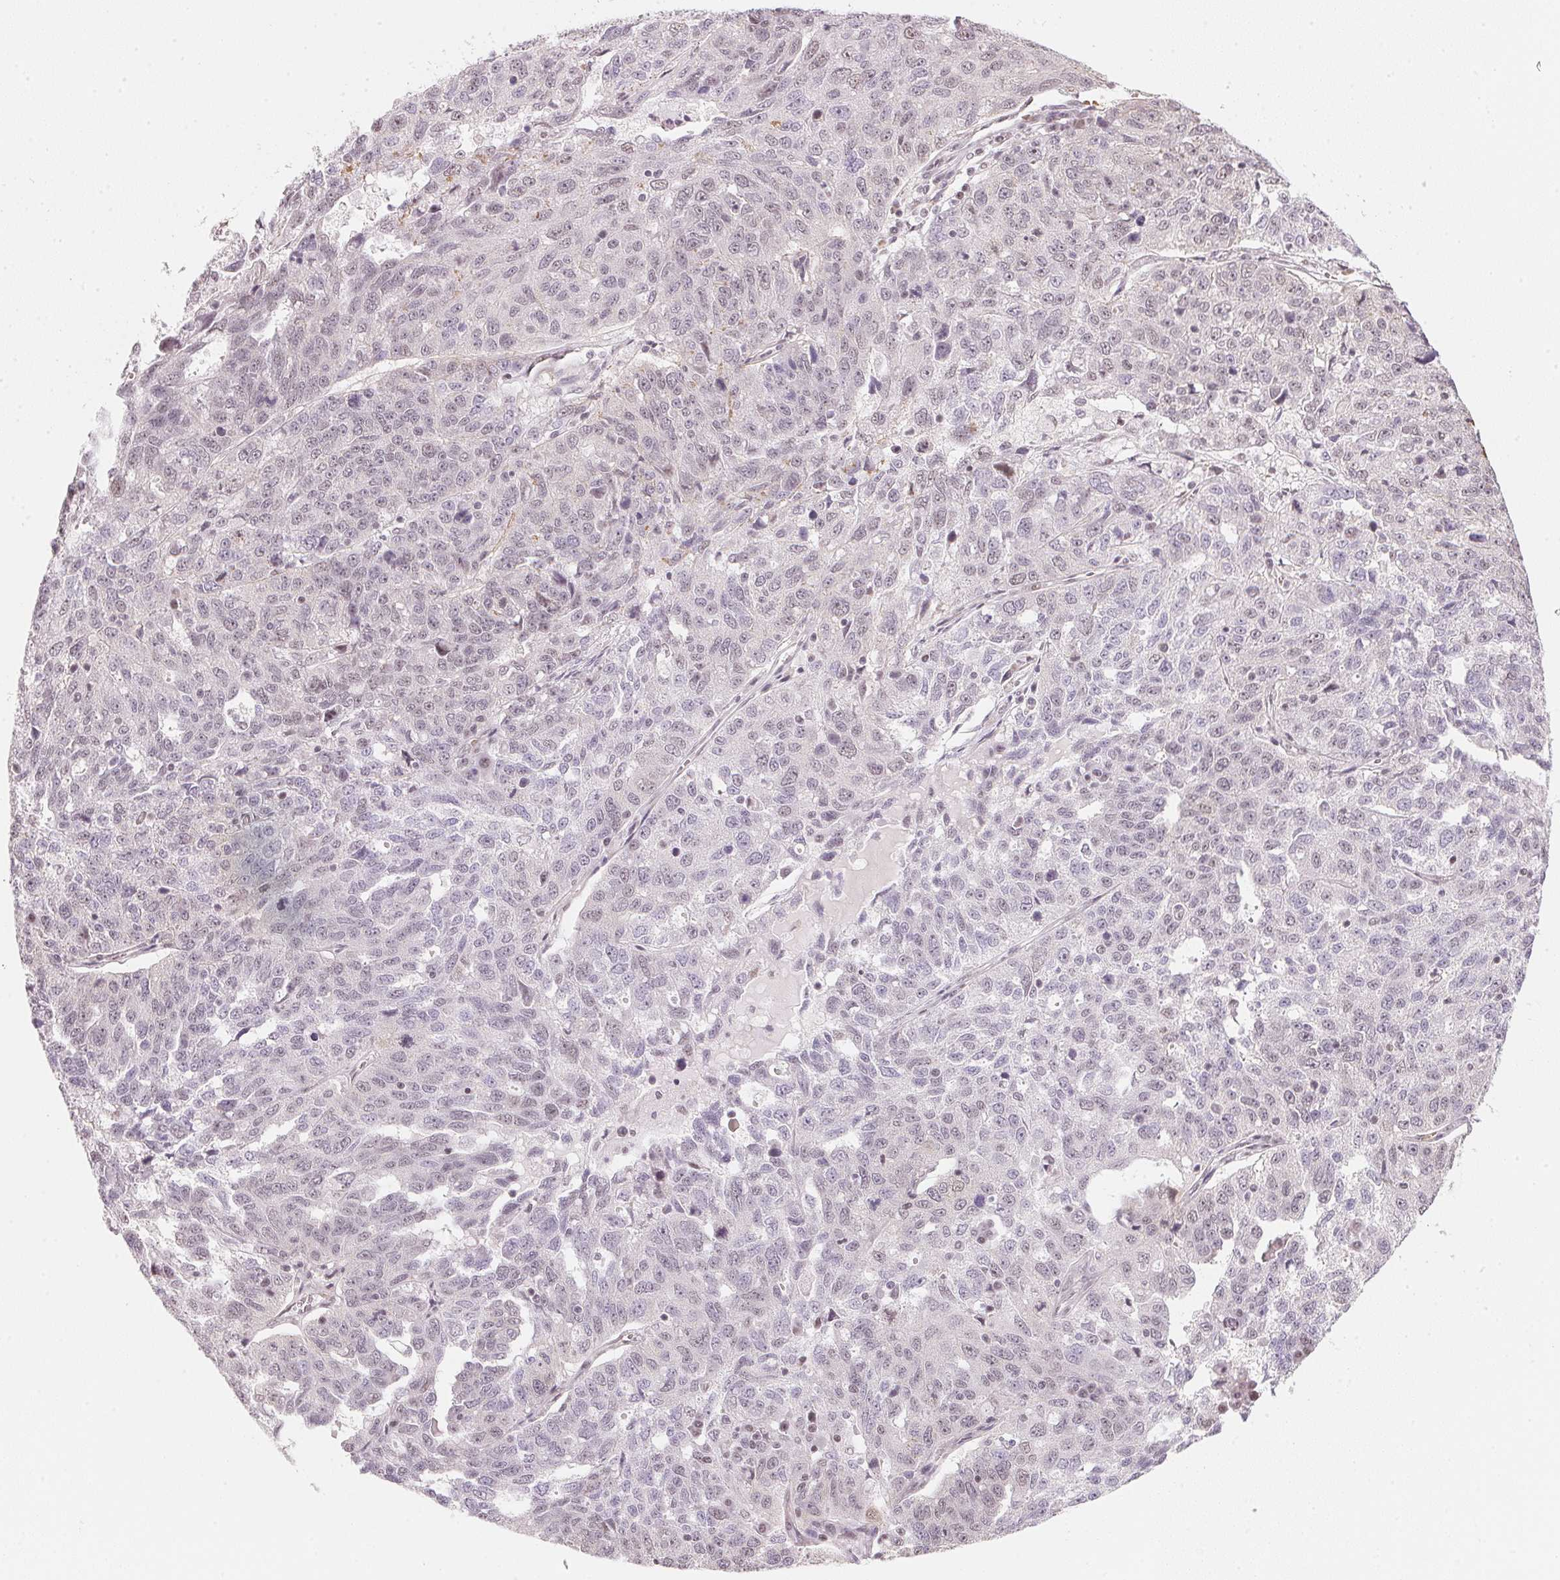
{"staining": {"intensity": "negative", "quantity": "none", "location": "none"}, "tissue": "ovarian cancer", "cell_type": "Tumor cells", "image_type": "cancer", "snomed": [{"axis": "morphology", "description": "Cystadenocarcinoma, serous, NOS"}, {"axis": "topography", "description": "Ovary"}], "caption": "An image of human ovarian cancer (serous cystadenocarcinoma) is negative for staining in tumor cells. (DAB immunohistochemistry (IHC), high magnification).", "gene": "KAT6A", "patient": {"sex": "female", "age": 71}}